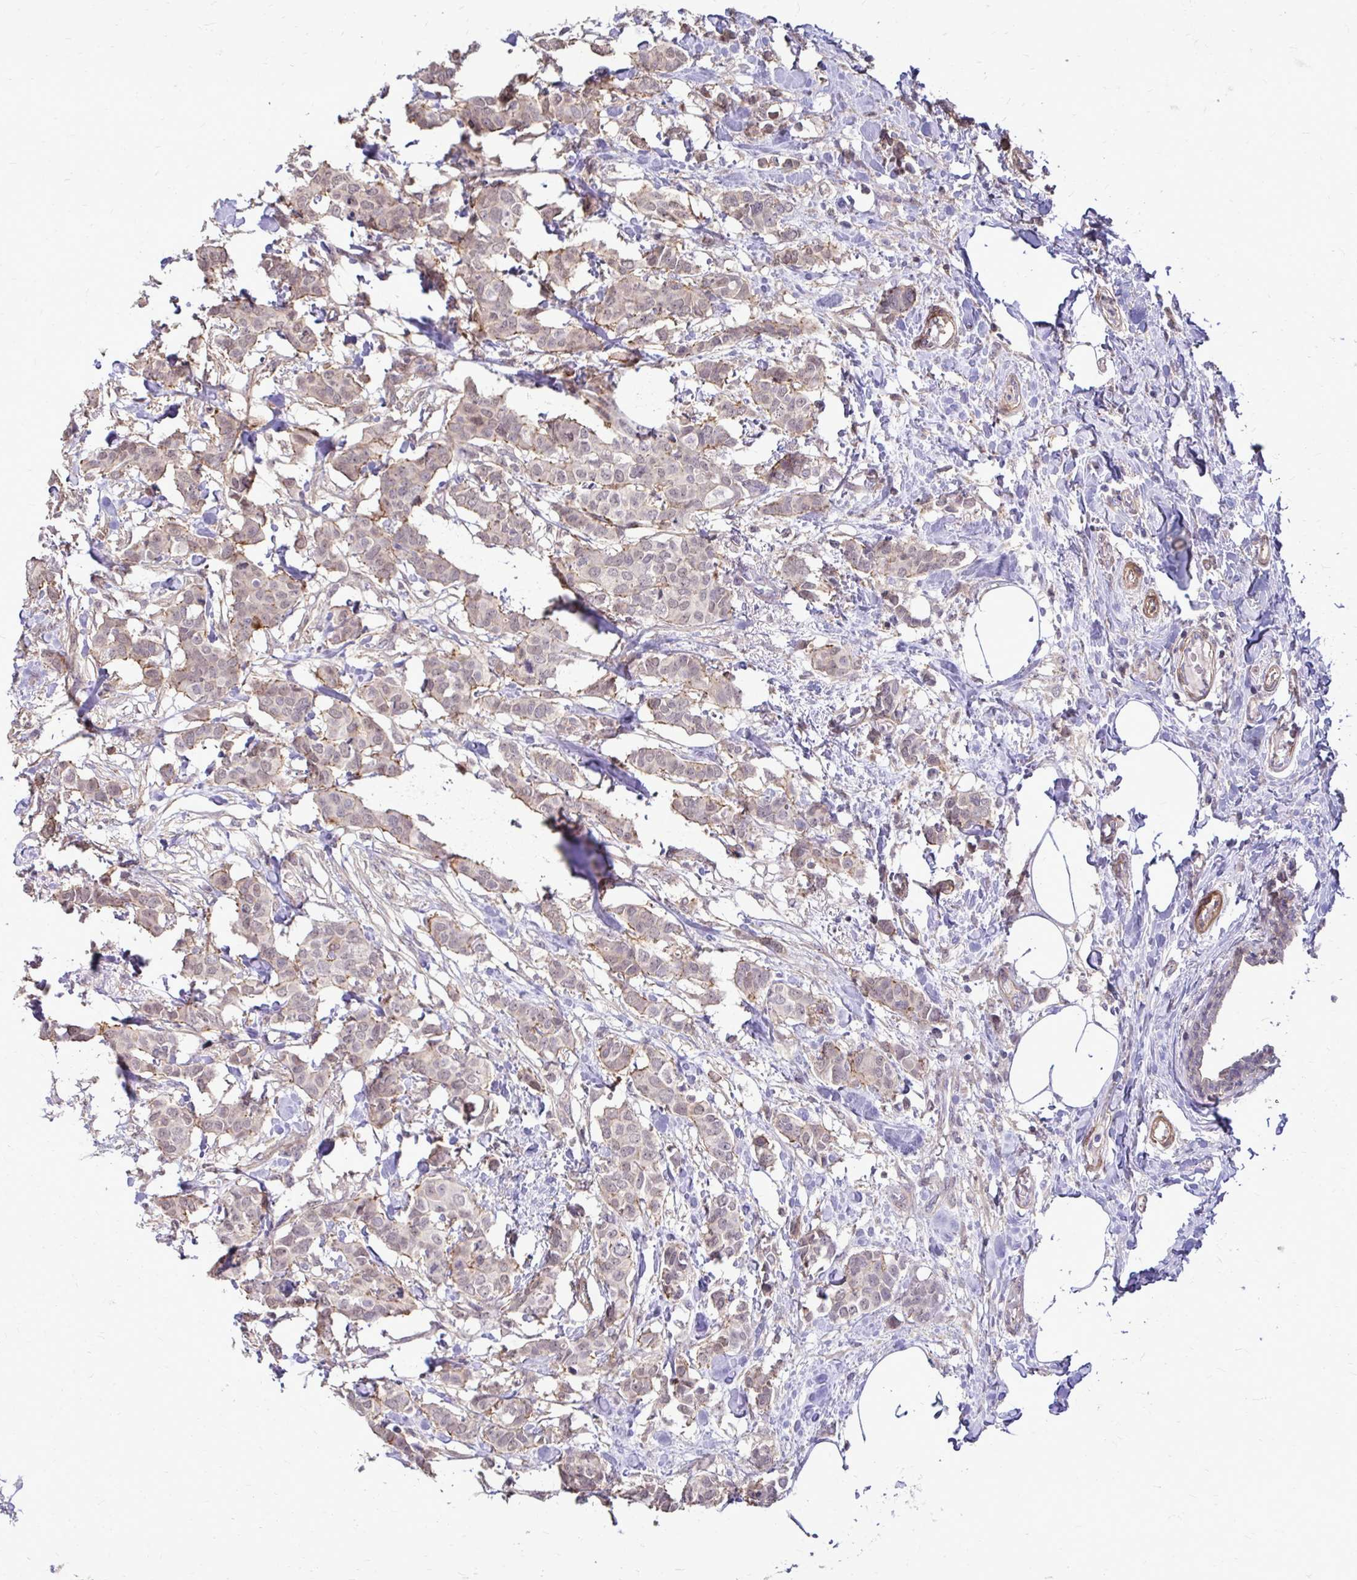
{"staining": {"intensity": "weak", "quantity": "25%-75%", "location": "cytoplasmic/membranous"}, "tissue": "breast cancer", "cell_type": "Tumor cells", "image_type": "cancer", "snomed": [{"axis": "morphology", "description": "Duct carcinoma"}, {"axis": "topography", "description": "Breast"}], "caption": "Invasive ductal carcinoma (breast) stained for a protein shows weak cytoplasmic/membranous positivity in tumor cells.", "gene": "TRIP6", "patient": {"sex": "female", "age": 62}}